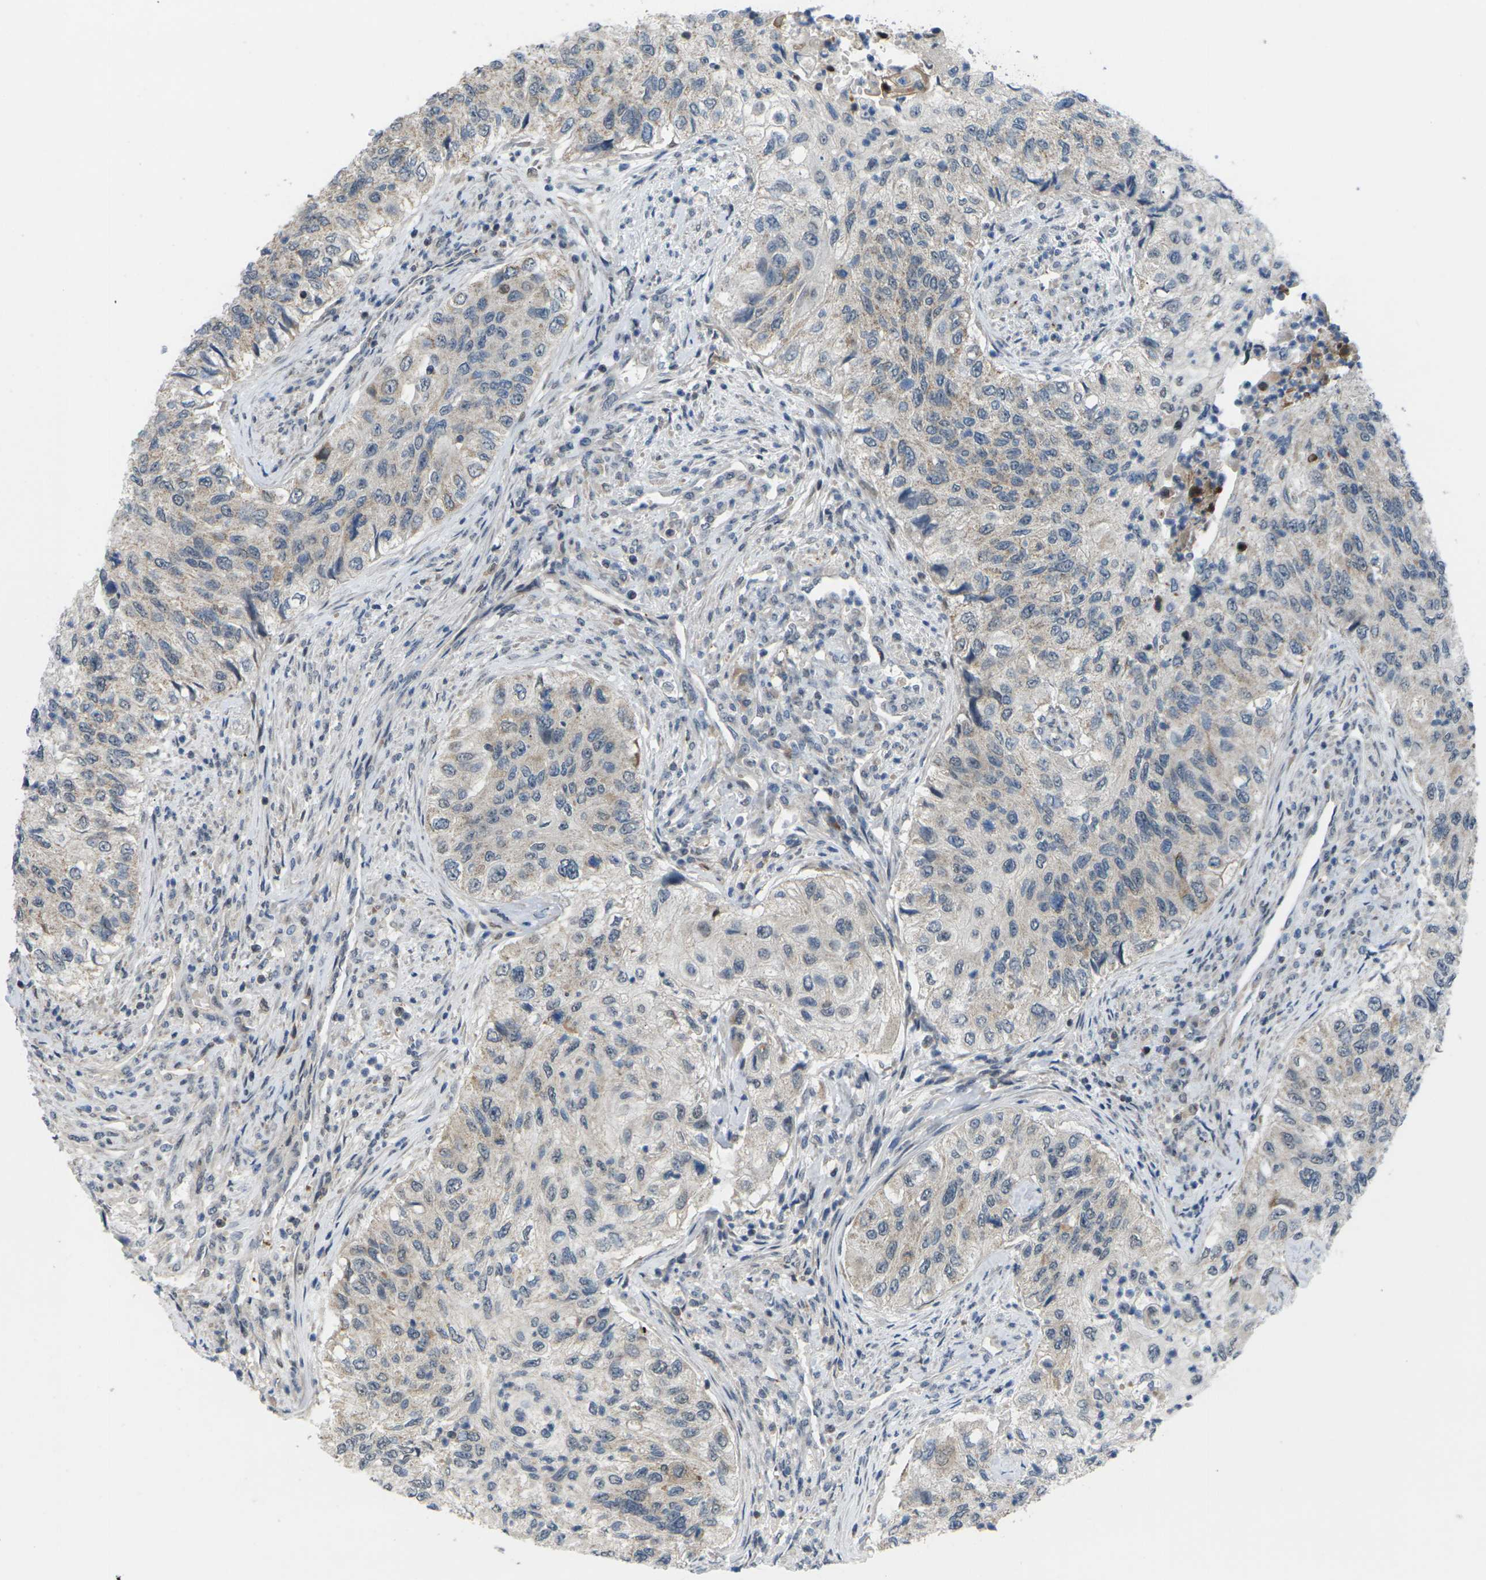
{"staining": {"intensity": "weak", "quantity": "<25%", "location": "cytoplasmic/membranous"}, "tissue": "urothelial cancer", "cell_type": "Tumor cells", "image_type": "cancer", "snomed": [{"axis": "morphology", "description": "Urothelial carcinoma, High grade"}, {"axis": "topography", "description": "Urinary bladder"}], "caption": "There is no significant expression in tumor cells of urothelial cancer.", "gene": "RPS6KA3", "patient": {"sex": "female", "age": 60}}